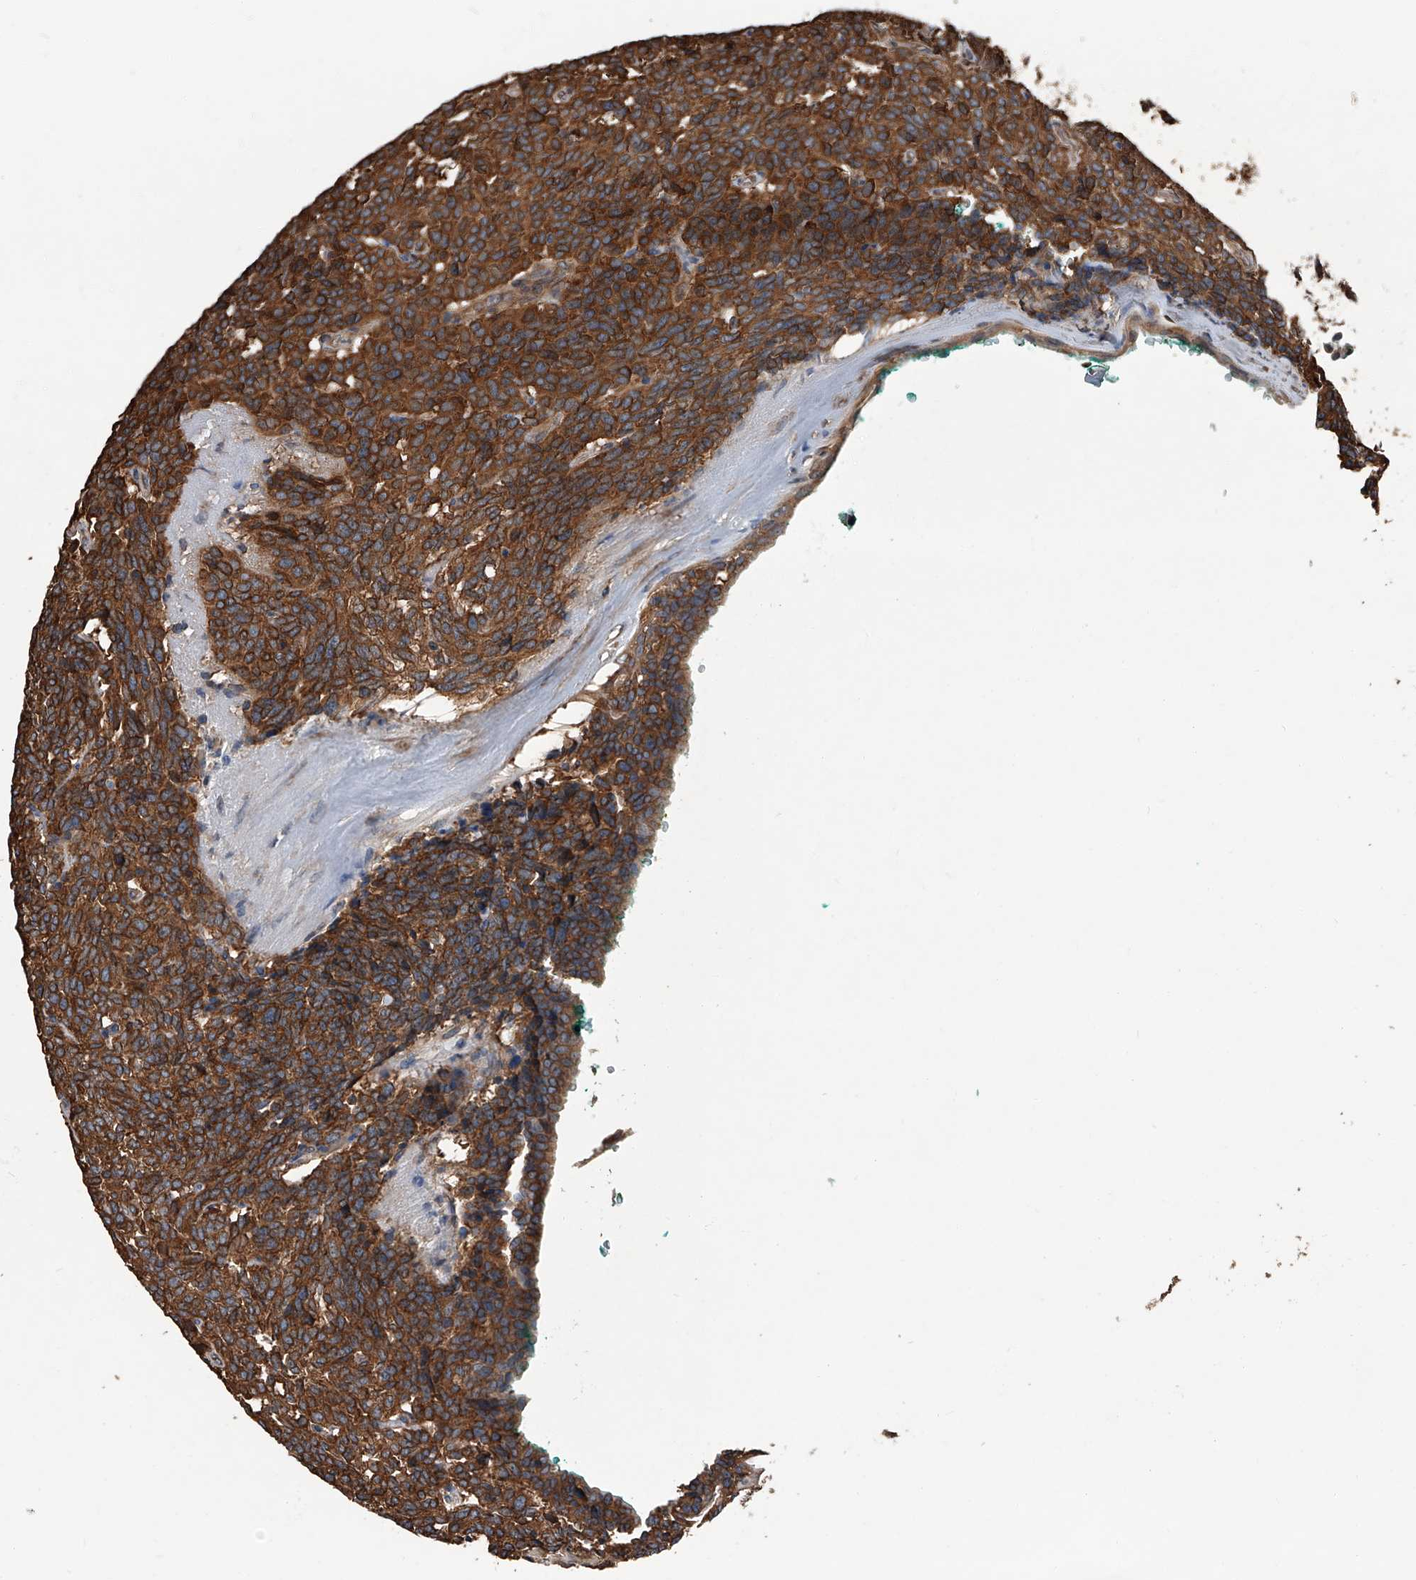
{"staining": {"intensity": "strong", "quantity": ">75%", "location": "cytoplasmic/membranous"}, "tissue": "carcinoid", "cell_type": "Tumor cells", "image_type": "cancer", "snomed": [{"axis": "morphology", "description": "Carcinoid, malignant, NOS"}, {"axis": "topography", "description": "Lung"}], "caption": "Brown immunohistochemical staining in malignant carcinoid exhibits strong cytoplasmic/membranous expression in approximately >75% of tumor cells. (IHC, brightfield microscopy, high magnification).", "gene": "KCNJ2", "patient": {"sex": "female", "age": 46}}